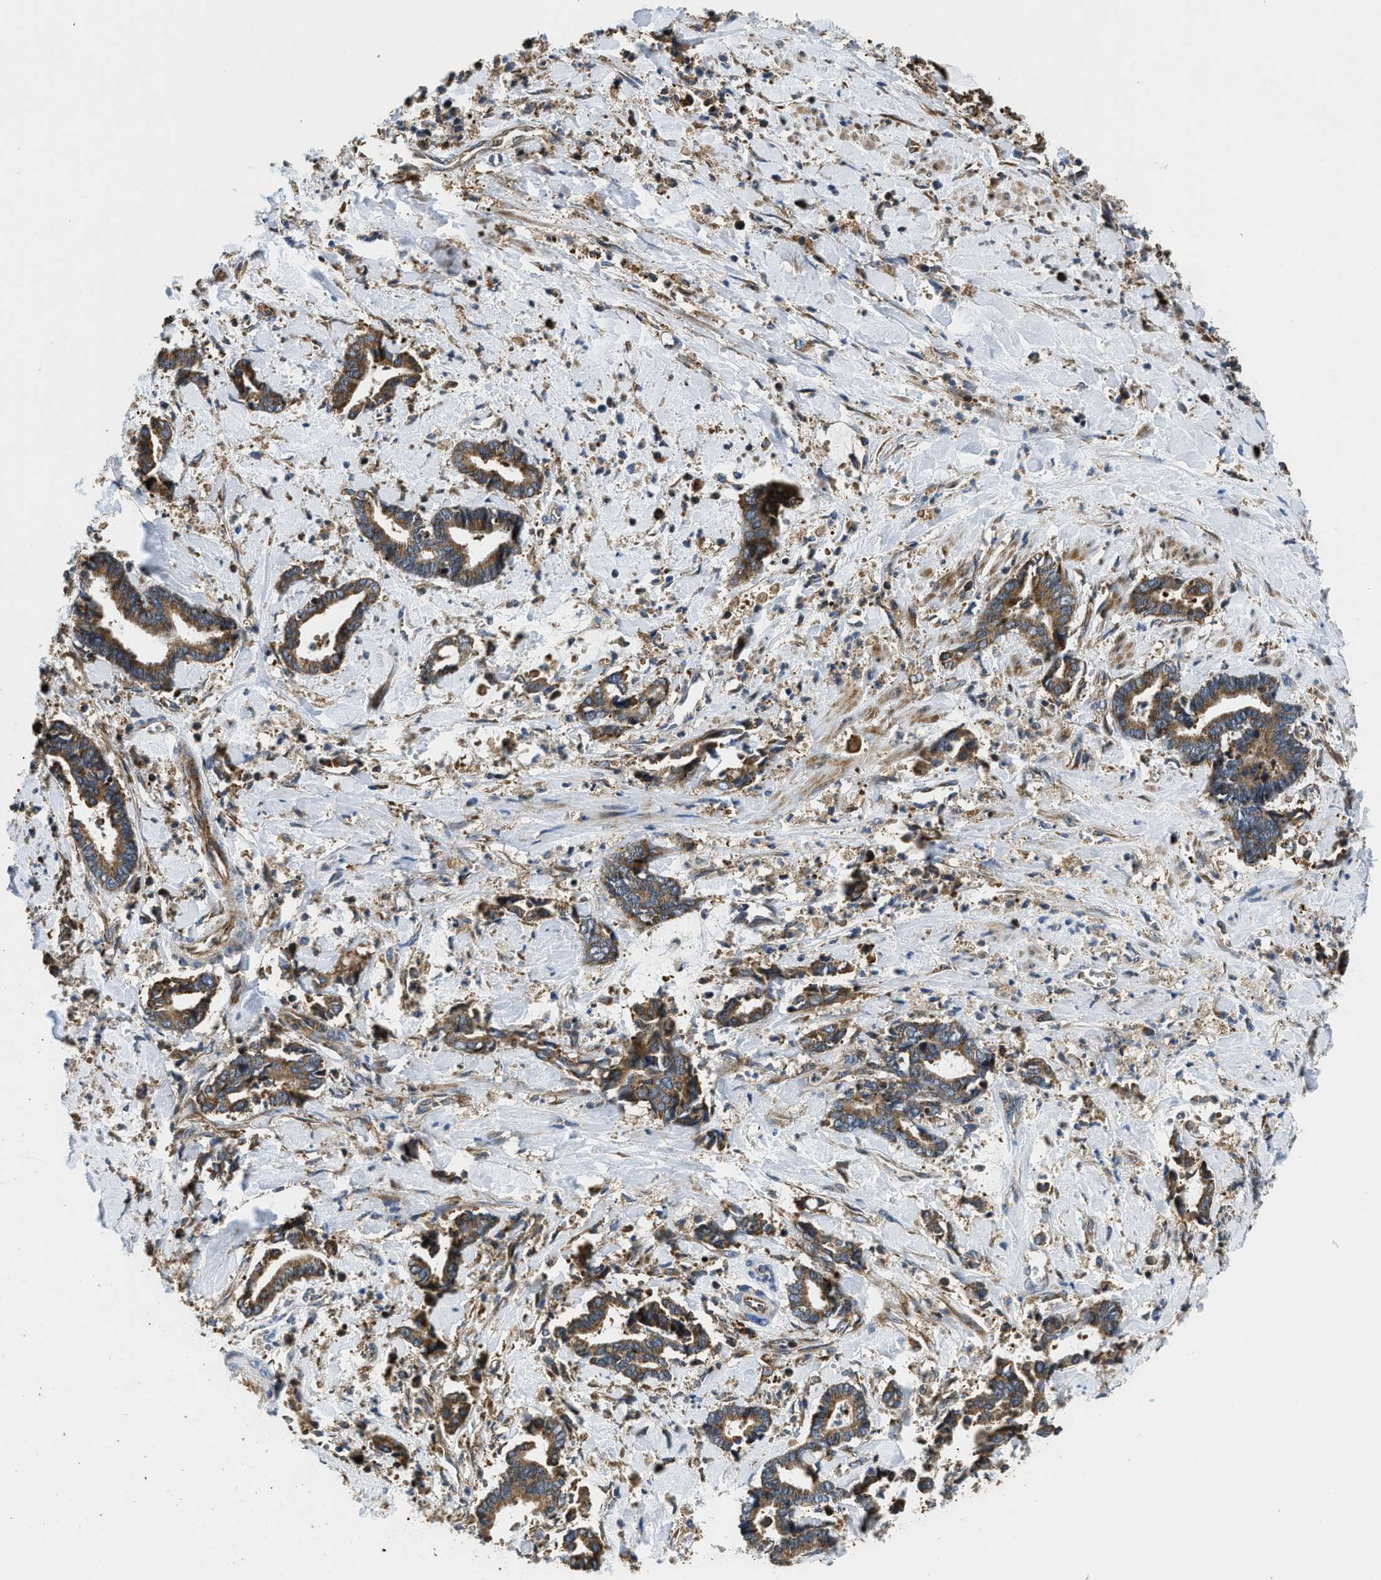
{"staining": {"intensity": "moderate", "quantity": ">75%", "location": "cytoplasmic/membranous"}, "tissue": "cervical cancer", "cell_type": "Tumor cells", "image_type": "cancer", "snomed": [{"axis": "morphology", "description": "Adenocarcinoma, NOS"}, {"axis": "topography", "description": "Cervix"}], "caption": "About >75% of tumor cells in cervical adenocarcinoma demonstrate moderate cytoplasmic/membranous protein expression as visualized by brown immunohistochemical staining.", "gene": "CSPG4", "patient": {"sex": "female", "age": 44}}